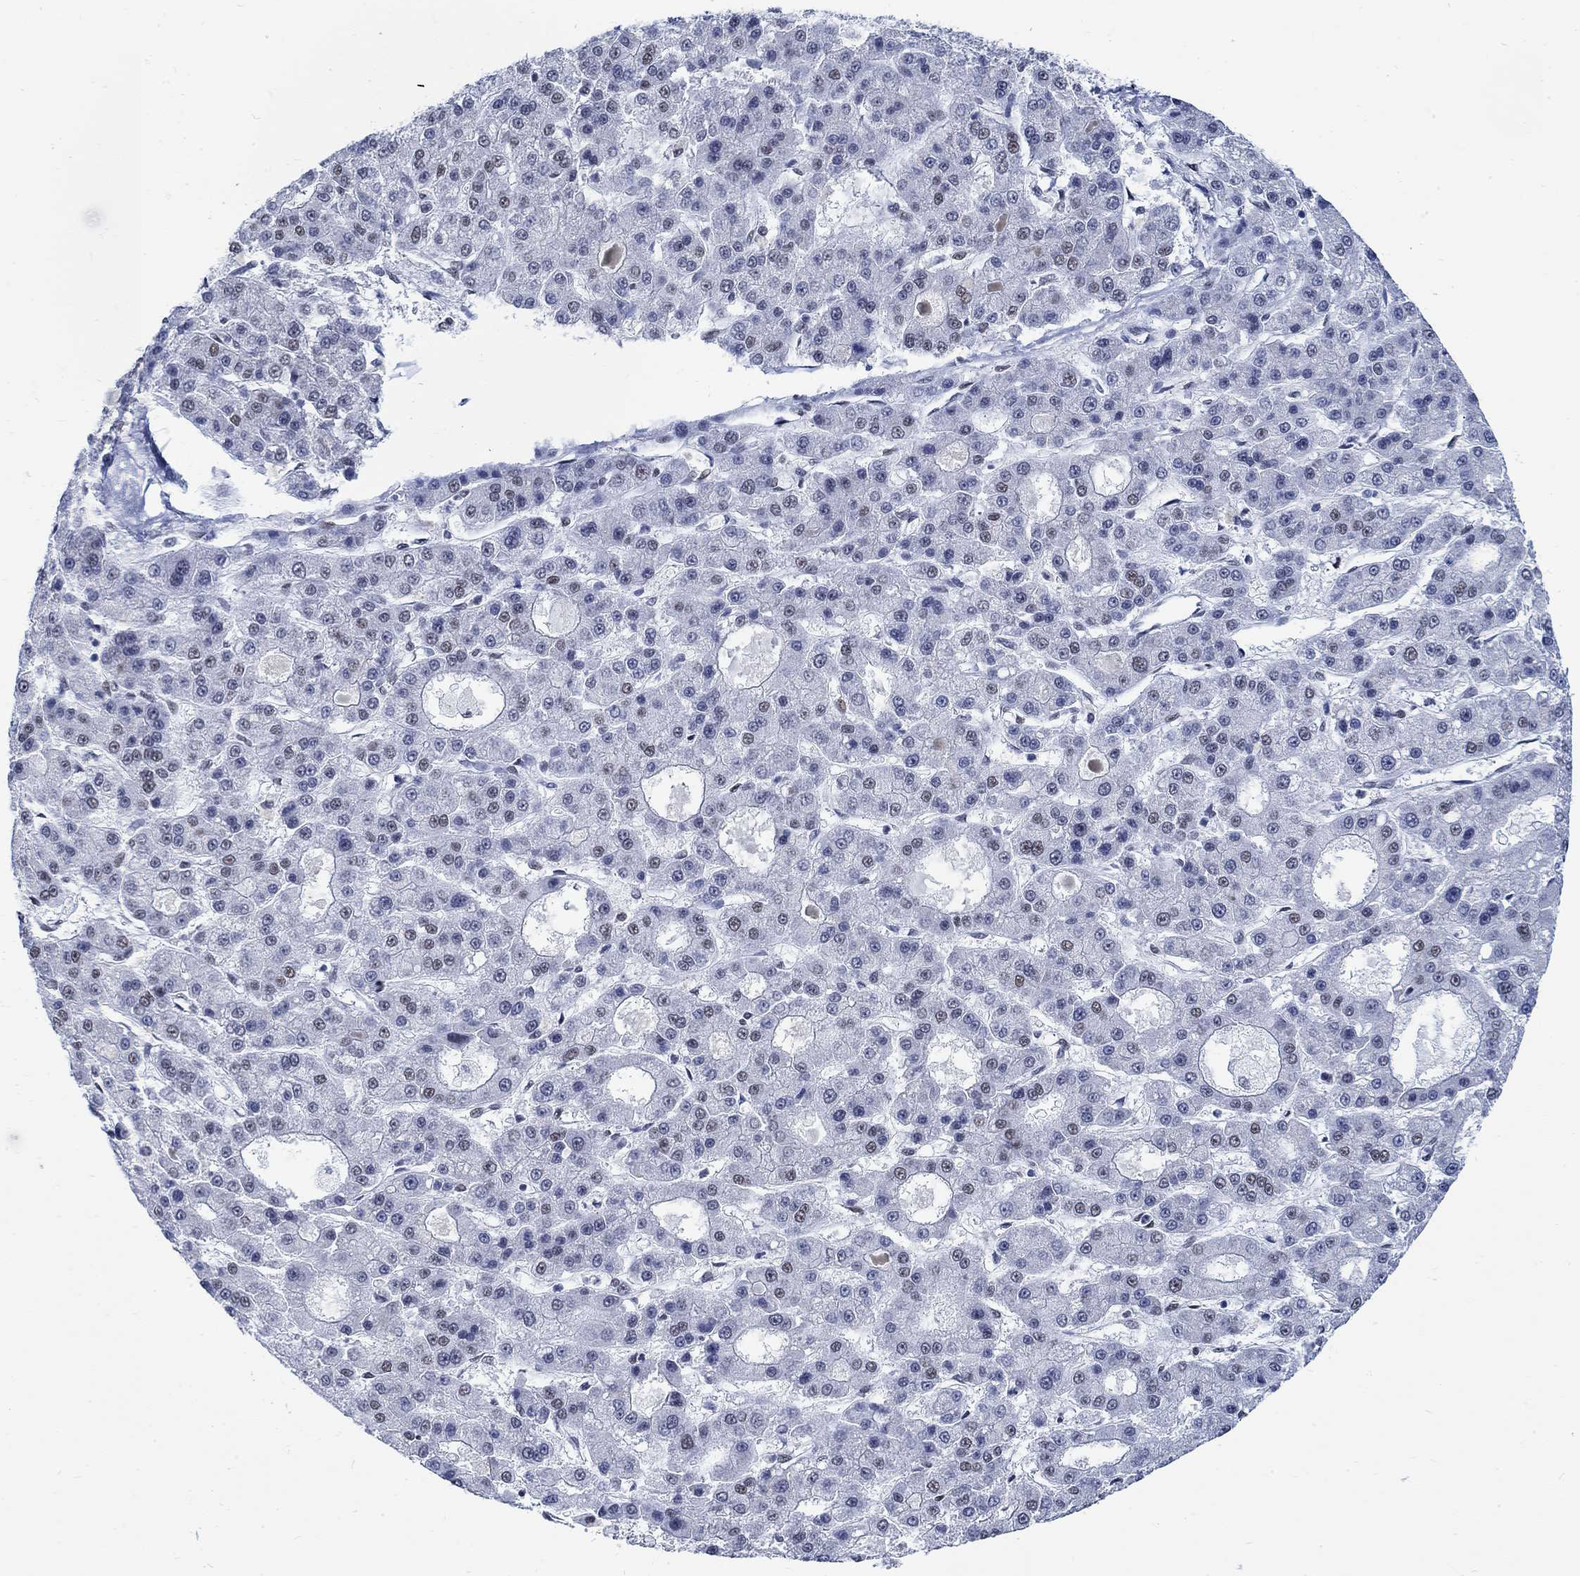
{"staining": {"intensity": "weak", "quantity": "<25%", "location": "nuclear"}, "tissue": "liver cancer", "cell_type": "Tumor cells", "image_type": "cancer", "snomed": [{"axis": "morphology", "description": "Carcinoma, Hepatocellular, NOS"}, {"axis": "topography", "description": "Liver"}], "caption": "Immunohistochemistry (IHC) image of neoplastic tissue: liver cancer stained with DAB demonstrates no significant protein staining in tumor cells.", "gene": "DLK1", "patient": {"sex": "male", "age": 70}}